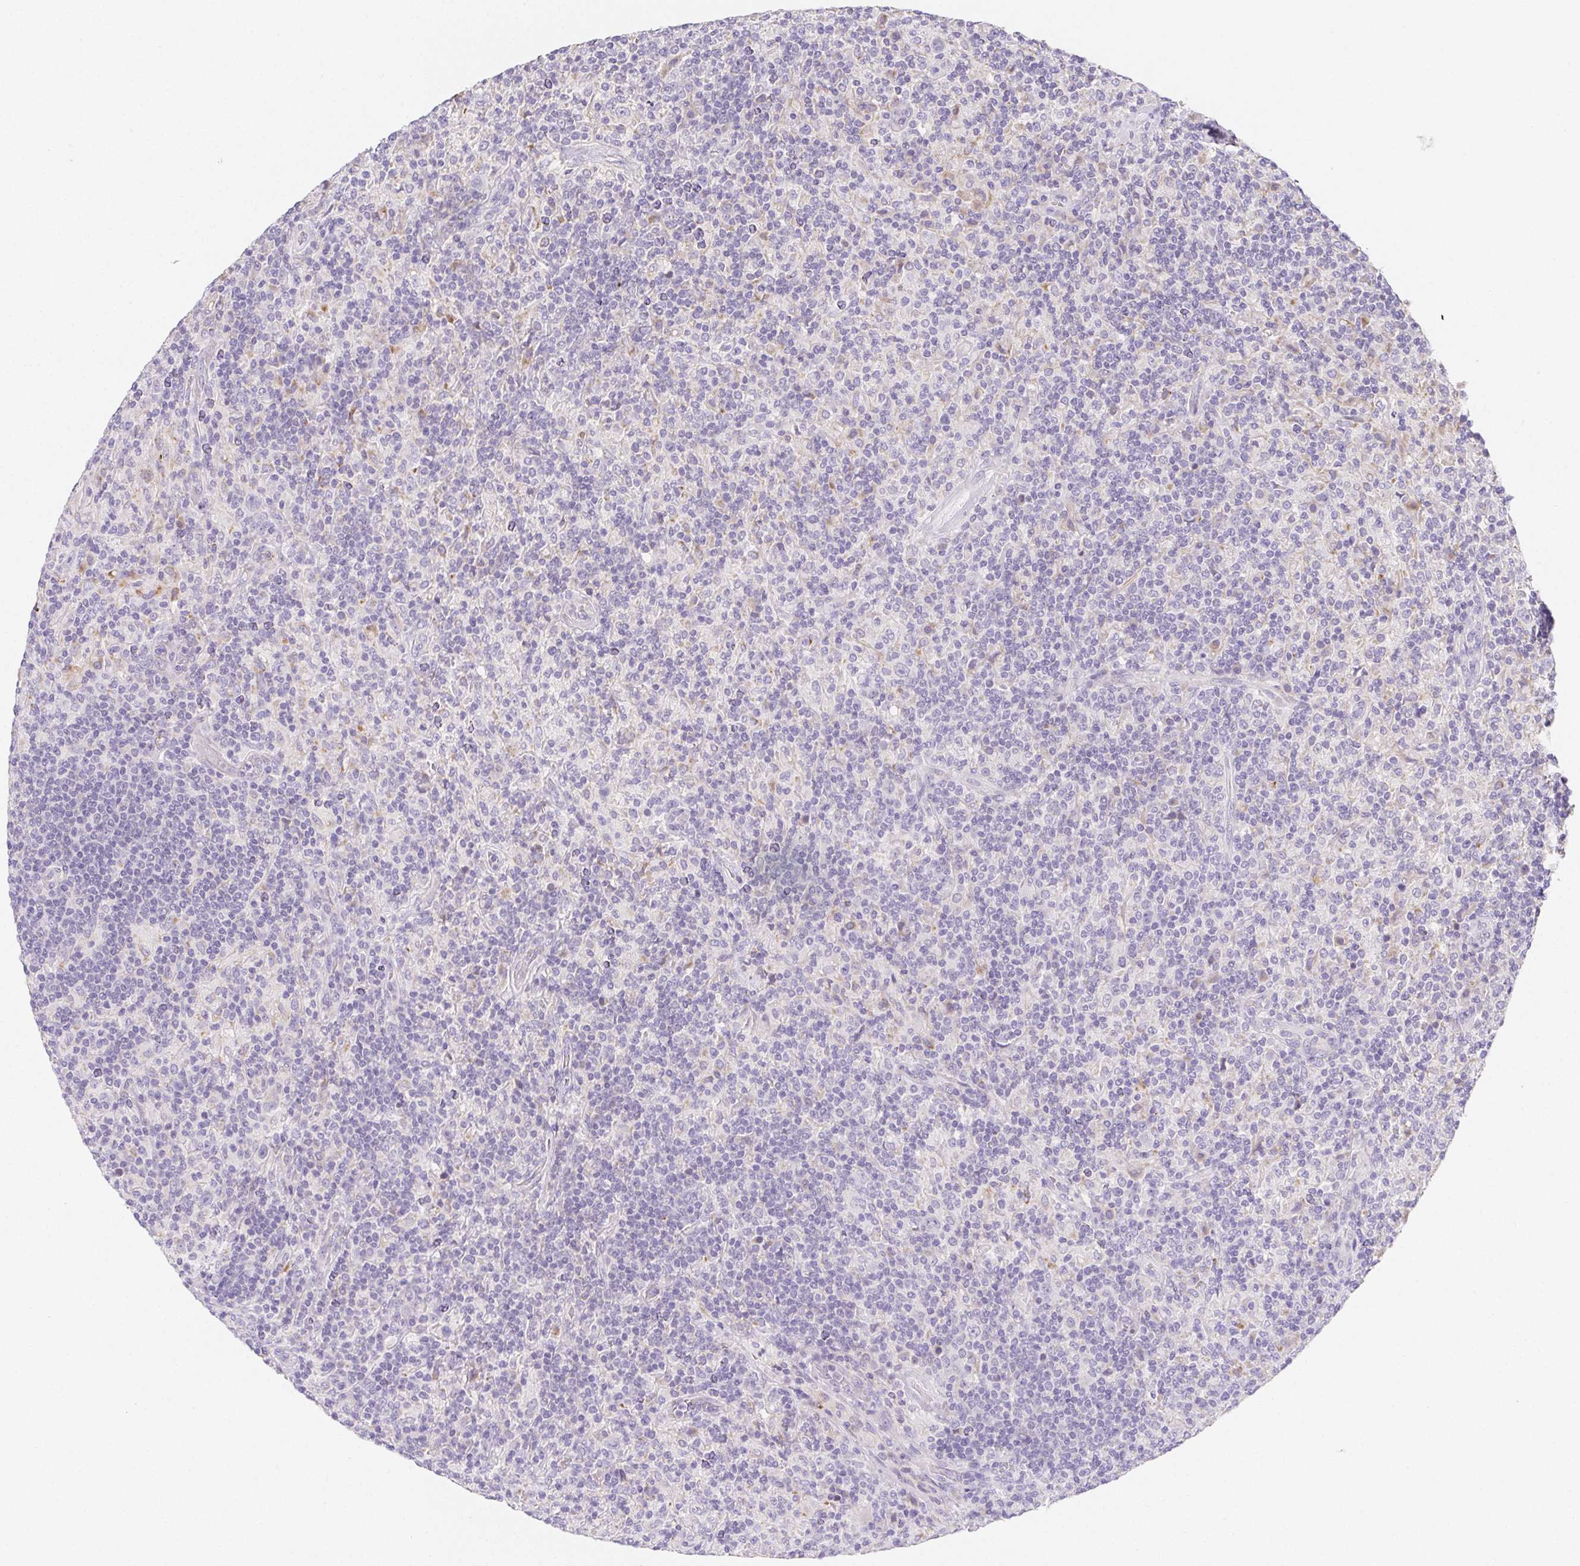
{"staining": {"intensity": "negative", "quantity": "none", "location": "none"}, "tissue": "lymphoma", "cell_type": "Tumor cells", "image_type": "cancer", "snomed": [{"axis": "morphology", "description": "Hodgkin's disease, NOS"}, {"axis": "topography", "description": "Lymph node"}], "caption": "Immunohistochemistry image of neoplastic tissue: human lymphoma stained with DAB reveals no significant protein positivity in tumor cells.", "gene": "ITIH2", "patient": {"sex": "male", "age": 70}}